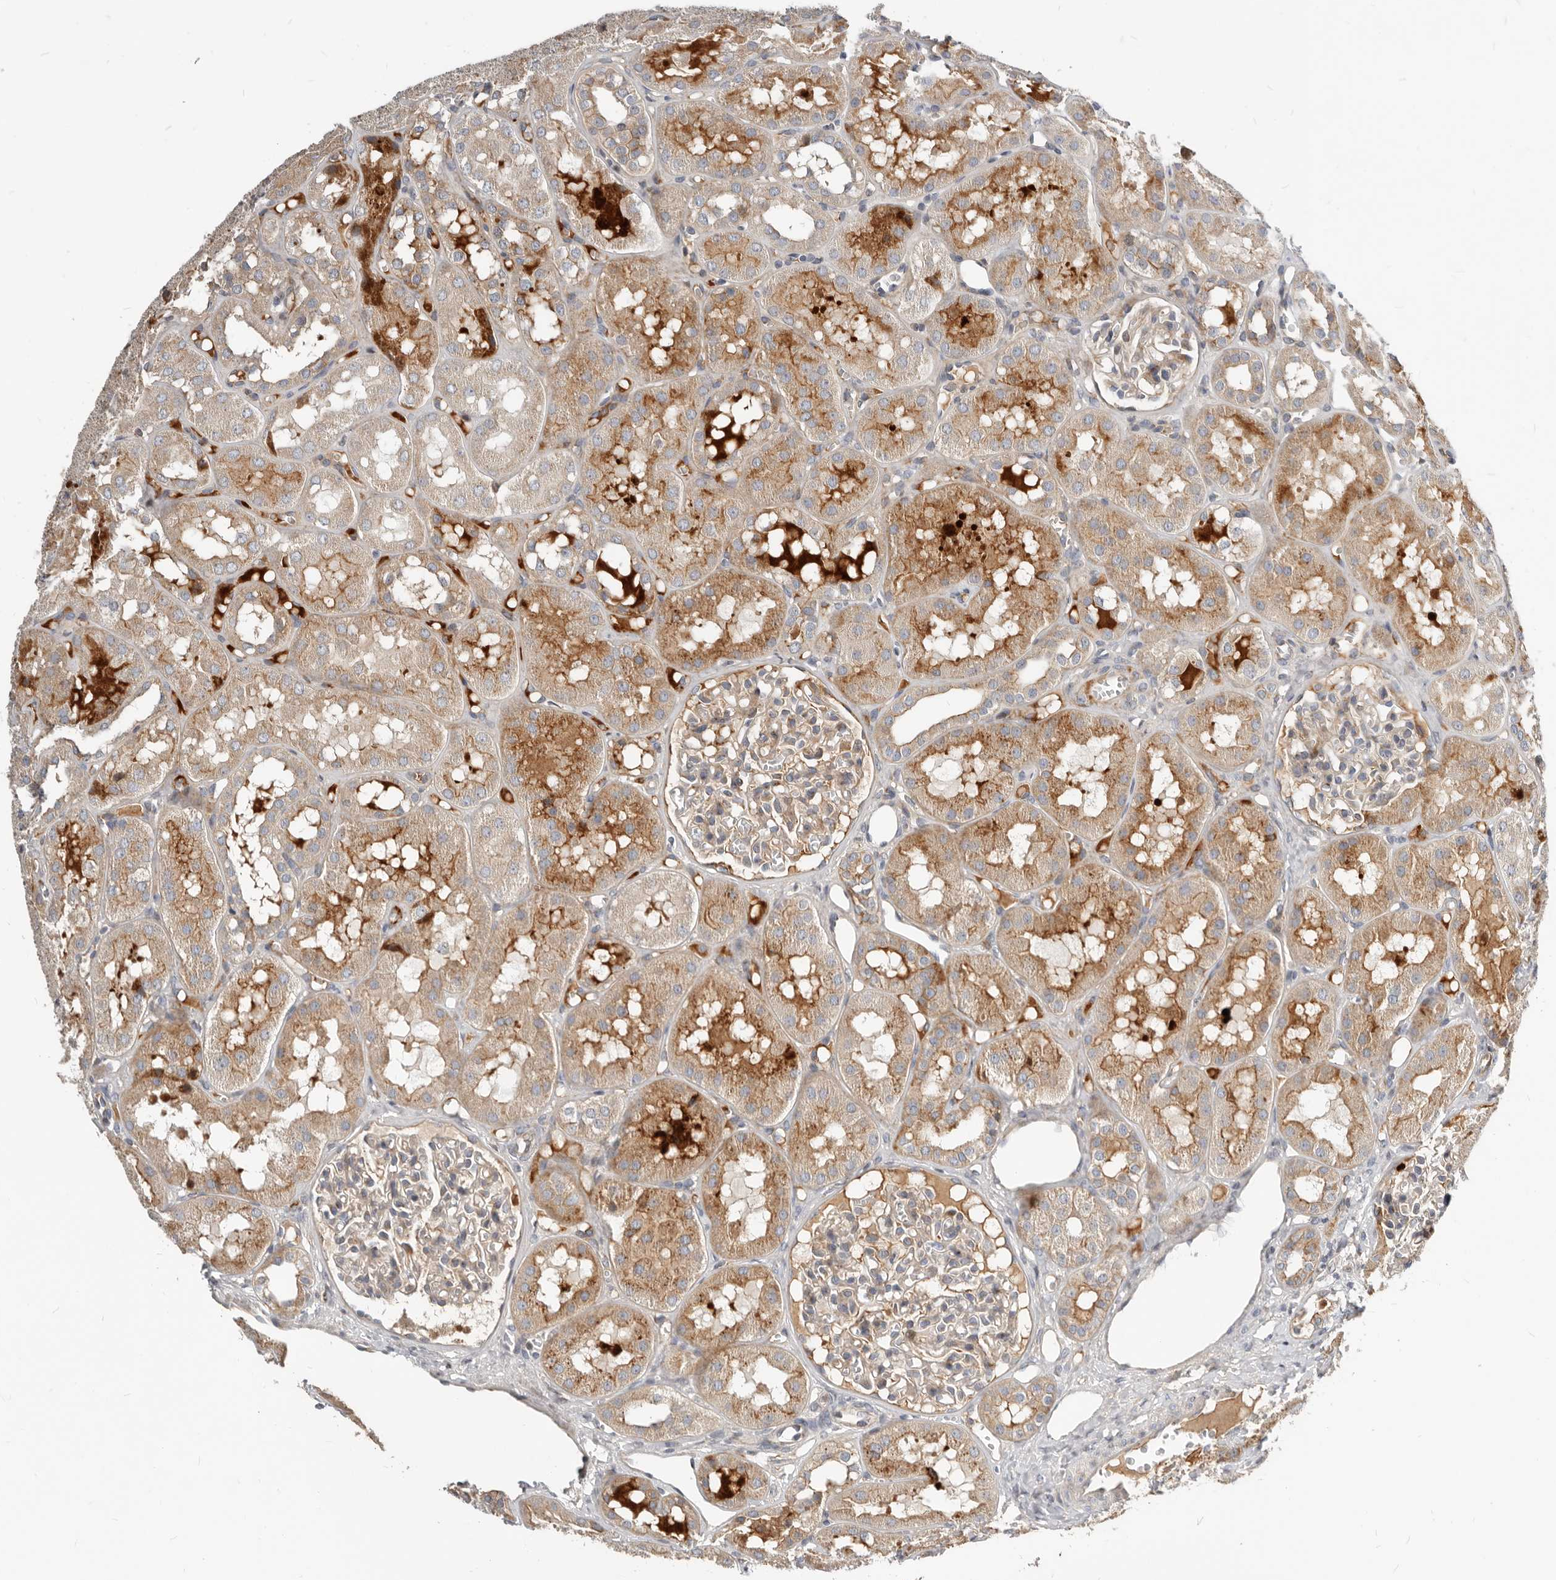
{"staining": {"intensity": "weak", "quantity": "<25%", "location": "cytoplasmic/membranous"}, "tissue": "kidney", "cell_type": "Cells in glomeruli", "image_type": "normal", "snomed": [{"axis": "morphology", "description": "Normal tissue, NOS"}, {"axis": "topography", "description": "Kidney"}], "caption": "Immunohistochemistry (IHC) photomicrograph of unremarkable human kidney stained for a protein (brown), which displays no positivity in cells in glomeruli.", "gene": "NPY4R2", "patient": {"sex": "male", "age": 16}}